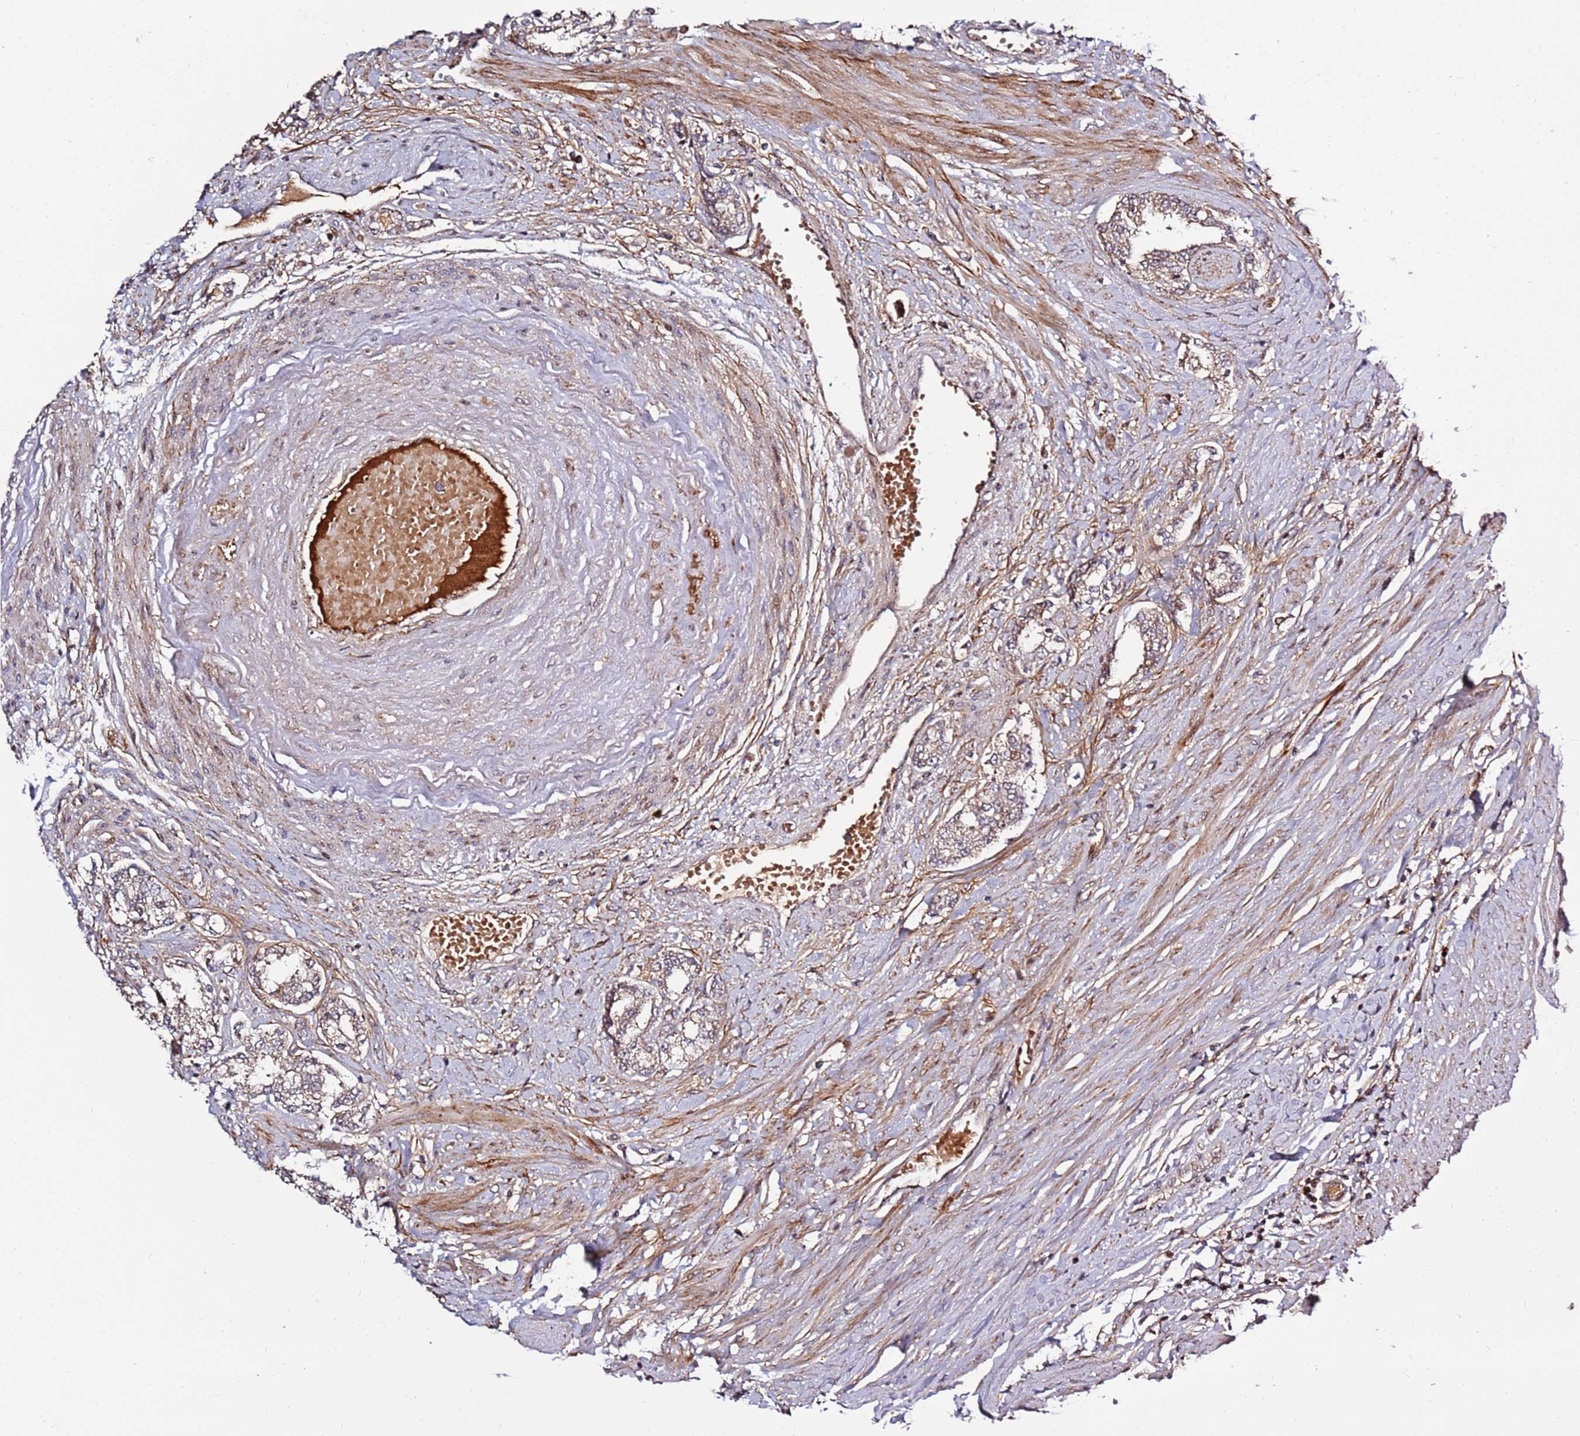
{"staining": {"intensity": "moderate", "quantity": ">75%", "location": "cytoplasmic/membranous"}, "tissue": "prostate cancer", "cell_type": "Tumor cells", "image_type": "cancer", "snomed": [{"axis": "morphology", "description": "Adenocarcinoma, High grade"}, {"axis": "topography", "description": "Prostate"}], "caption": "Moderate cytoplasmic/membranous positivity is present in approximately >75% of tumor cells in adenocarcinoma (high-grade) (prostate).", "gene": "RHBDL1", "patient": {"sex": "male", "age": 64}}